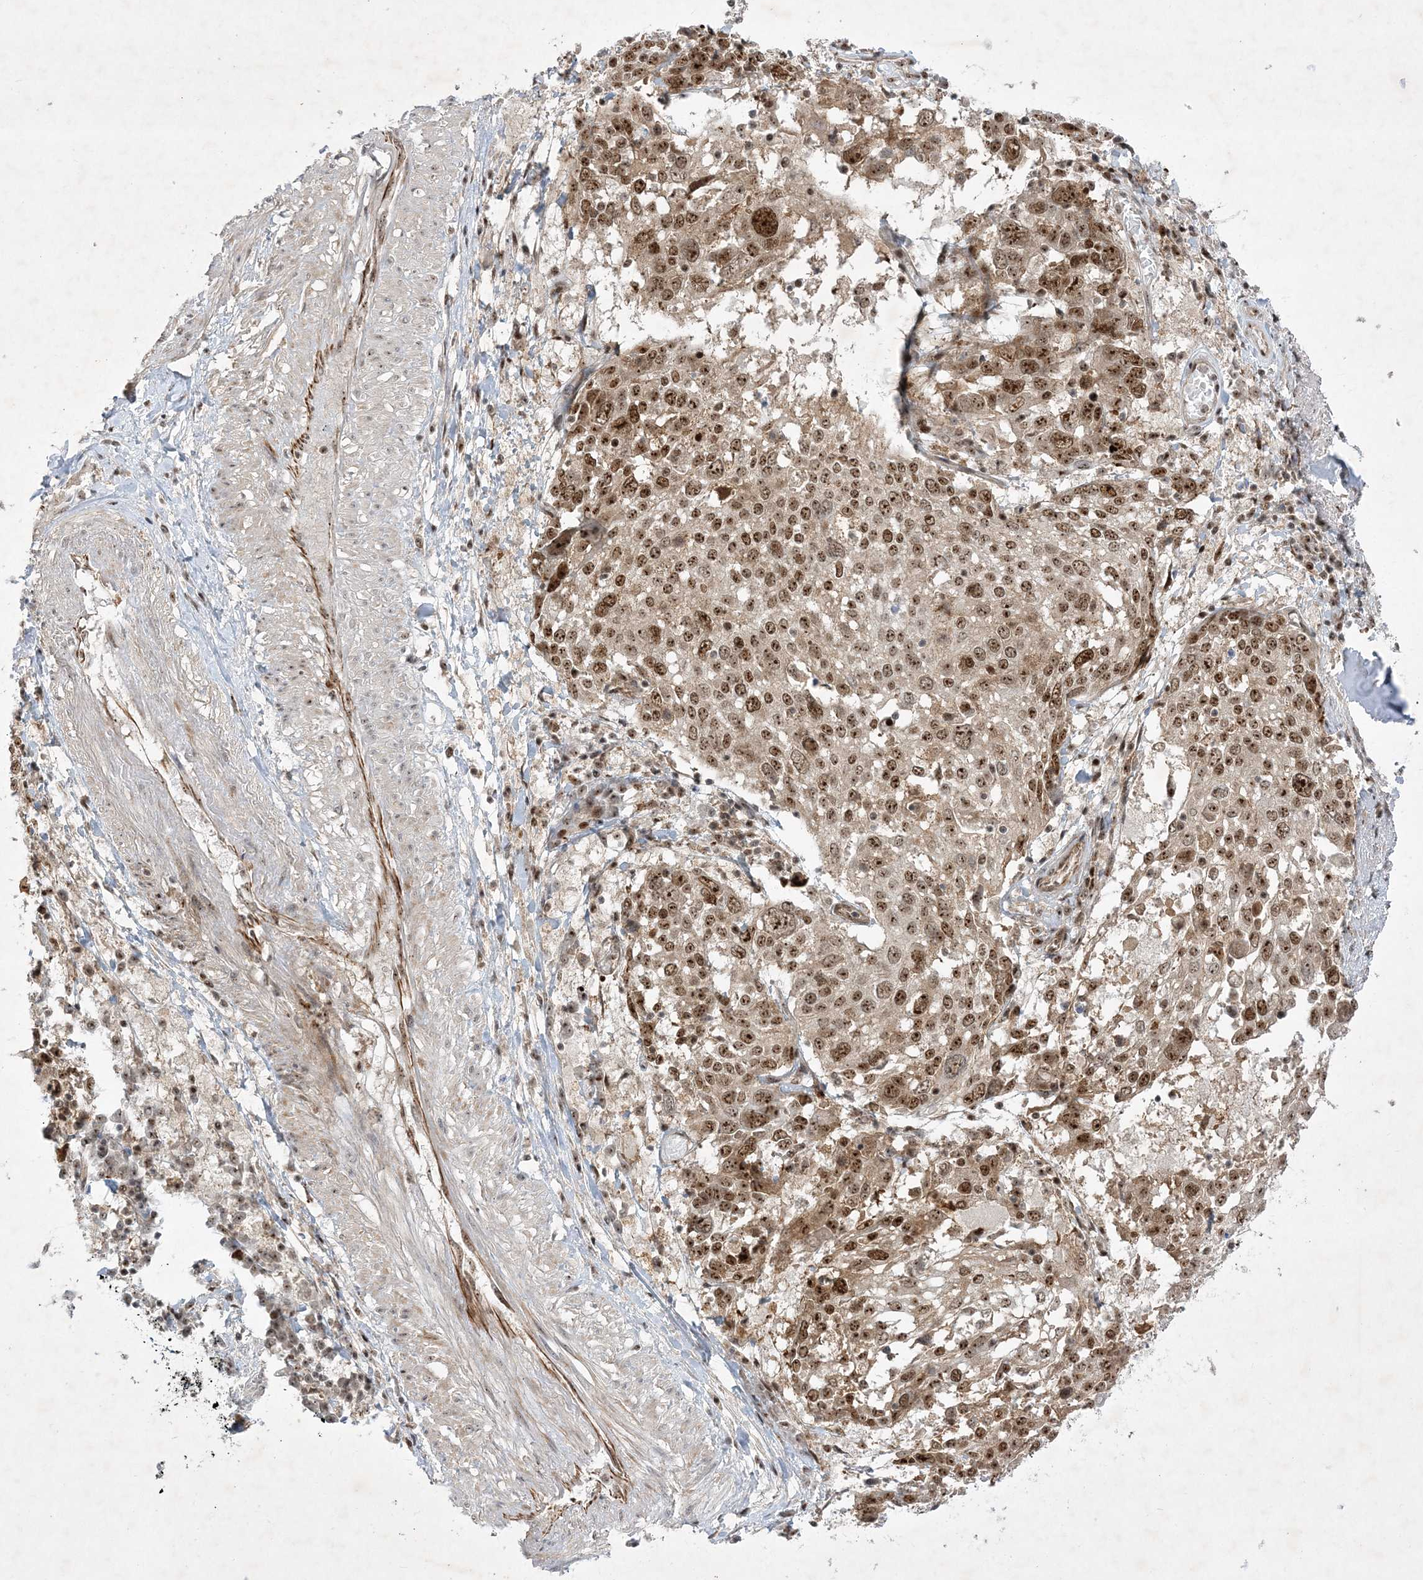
{"staining": {"intensity": "moderate", "quantity": ">75%", "location": "nuclear"}, "tissue": "lung cancer", "cell_type": "Tumor cells", "image_type": "cancer", "snomed": [{"axis": "morphology", "description": "Squamous cell carcinoma, NOS"}, {"axis": "topography", "description": "Lung"}], "caption": "Protein analysis of lung cancer tissue demonstrates moderate nuclear expression in approximately >75% of tumor cells.", "gene": "NPM3", "patient": {"sex": "male", "age": 65}}